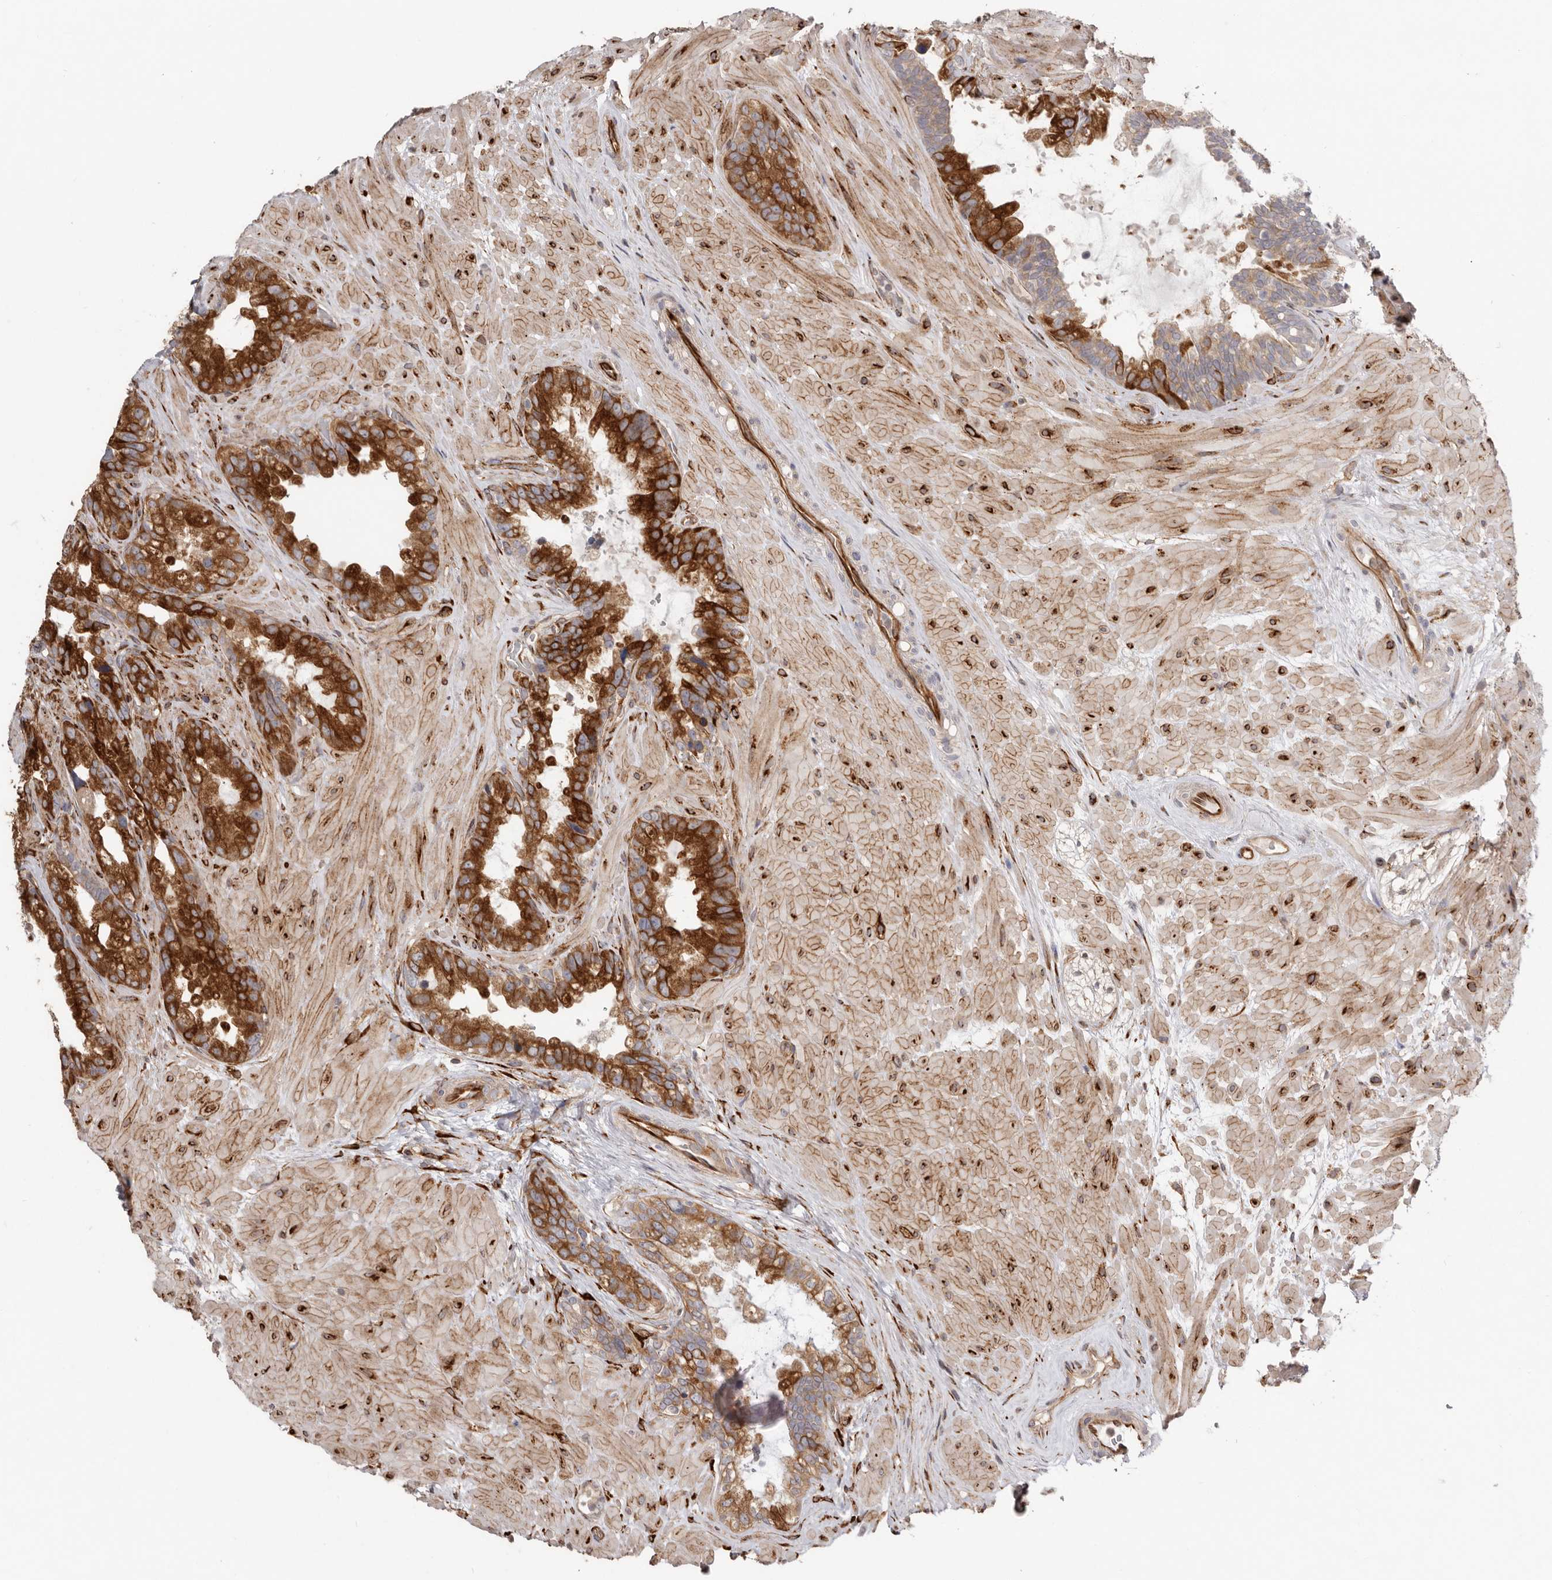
{"staining": {"intensity": "strong", "quantity": "25%-75%", "location": "cytoplasmic/membranous"}, "tissue": "seminal vesicle", "cell_type": "Glandular cells", "image_type": "normal", "snomed": [{"axis": "morphology", "description": "Normal tissue, NOS"}, {"axis": "topography", "description": "Seminal veicle"}], "caption": "A high amount of strong cytoplasmic/membranous positivity is present in about 25%-75% of glandular cells in unremarkable seminal vesicle.", "gene": "WDTC1", "patient": {"sex": "male", "age": 80}}